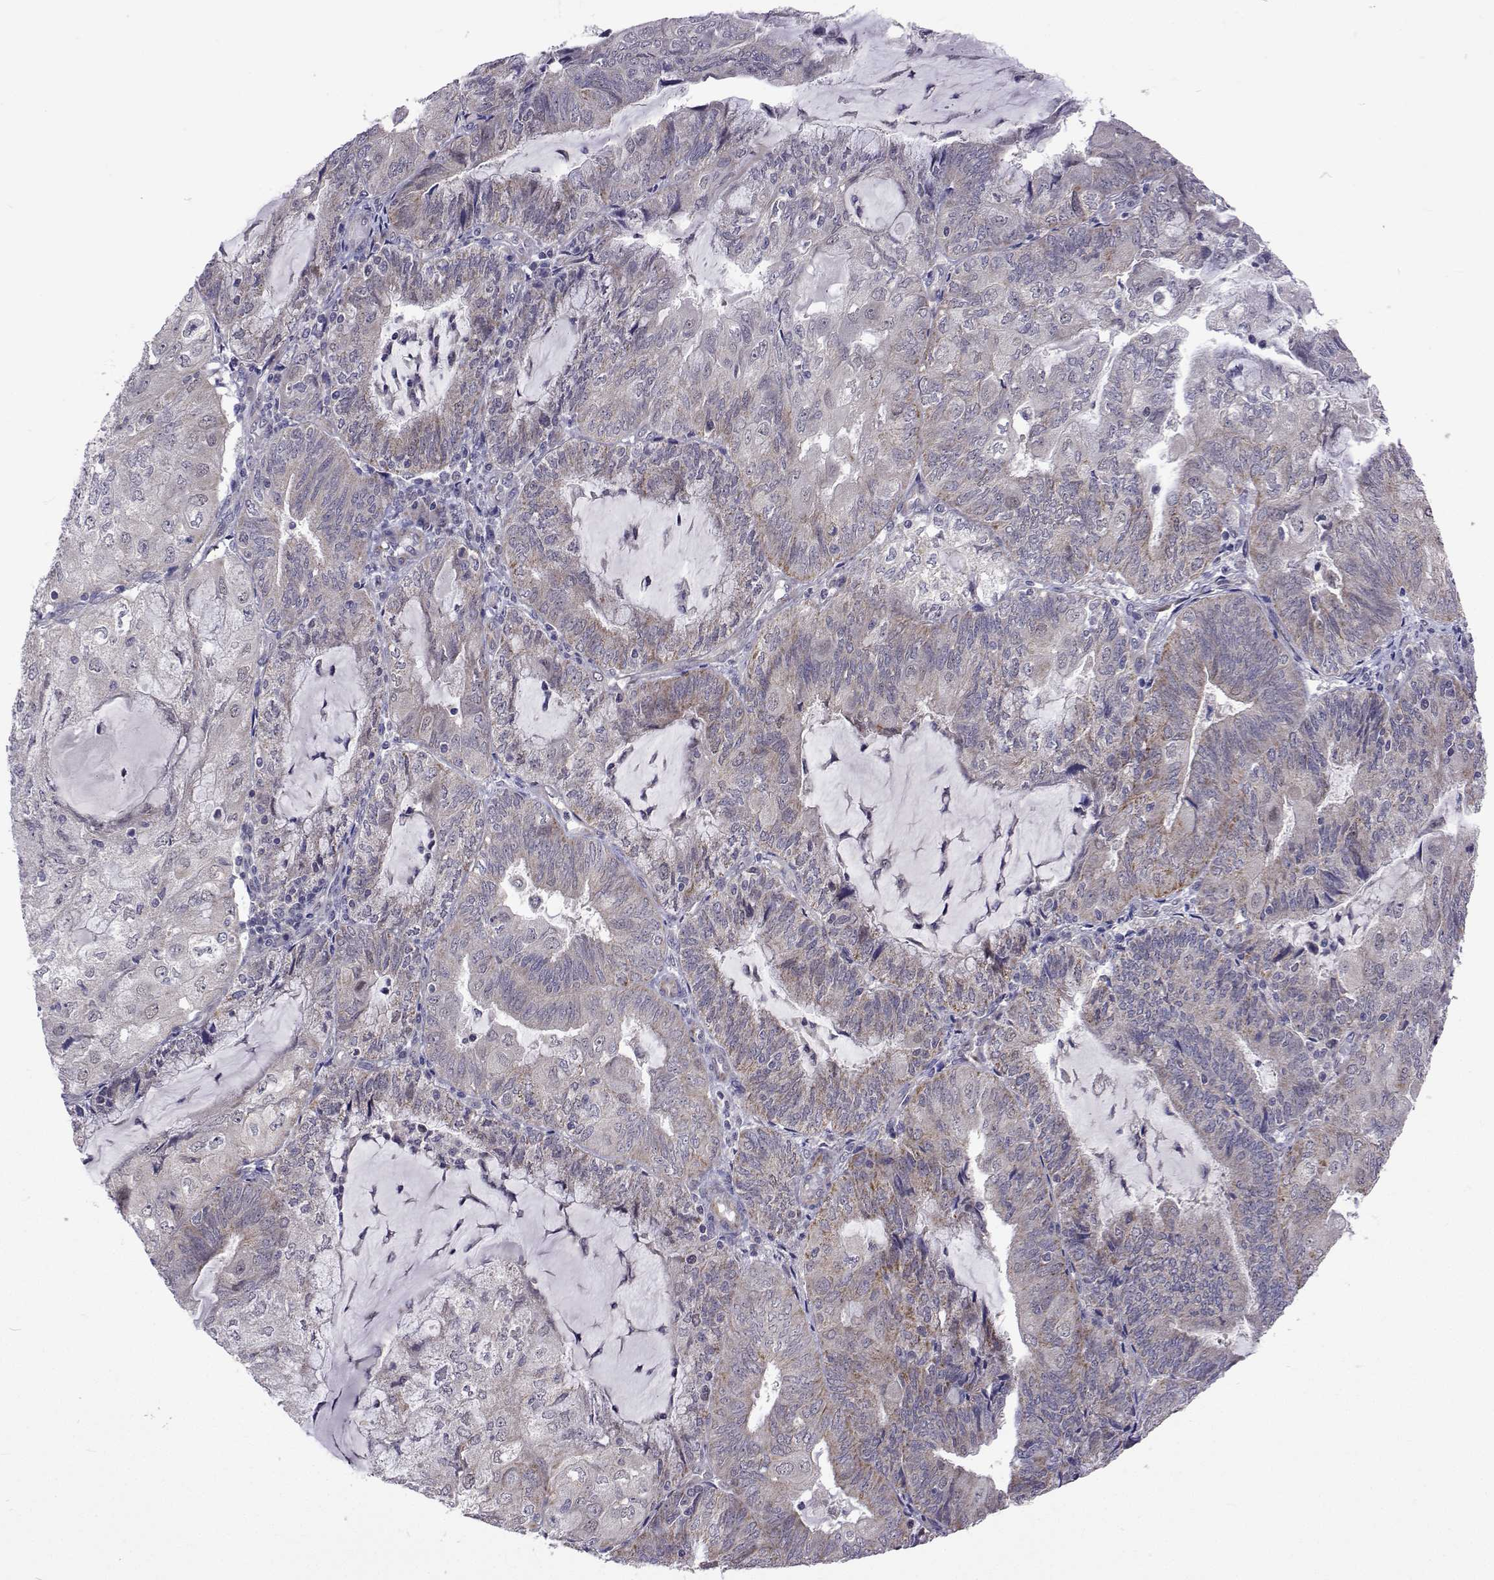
{"staining": {"intensity": "weak", "quantity": "<25%", "location": "cytoplasmic/membranous"}, "tissue": "endometrial cancer", "cell_type": "Tumor cells", "image_type": "cancer", "snomed": [{"axis": "morphology", "description": "Adenocarcinoma, NOS"}, {"axis": "topography", "description": "Endometrium"}], "caption": "An image of human endometrial cancer is negative for staining in tumor cells. (DAB immunohistochemistry visualized using brightfield microscopy, high magnification).", "gene": "DHTKD1", "patient": {"sex": "female", "age": 81}}